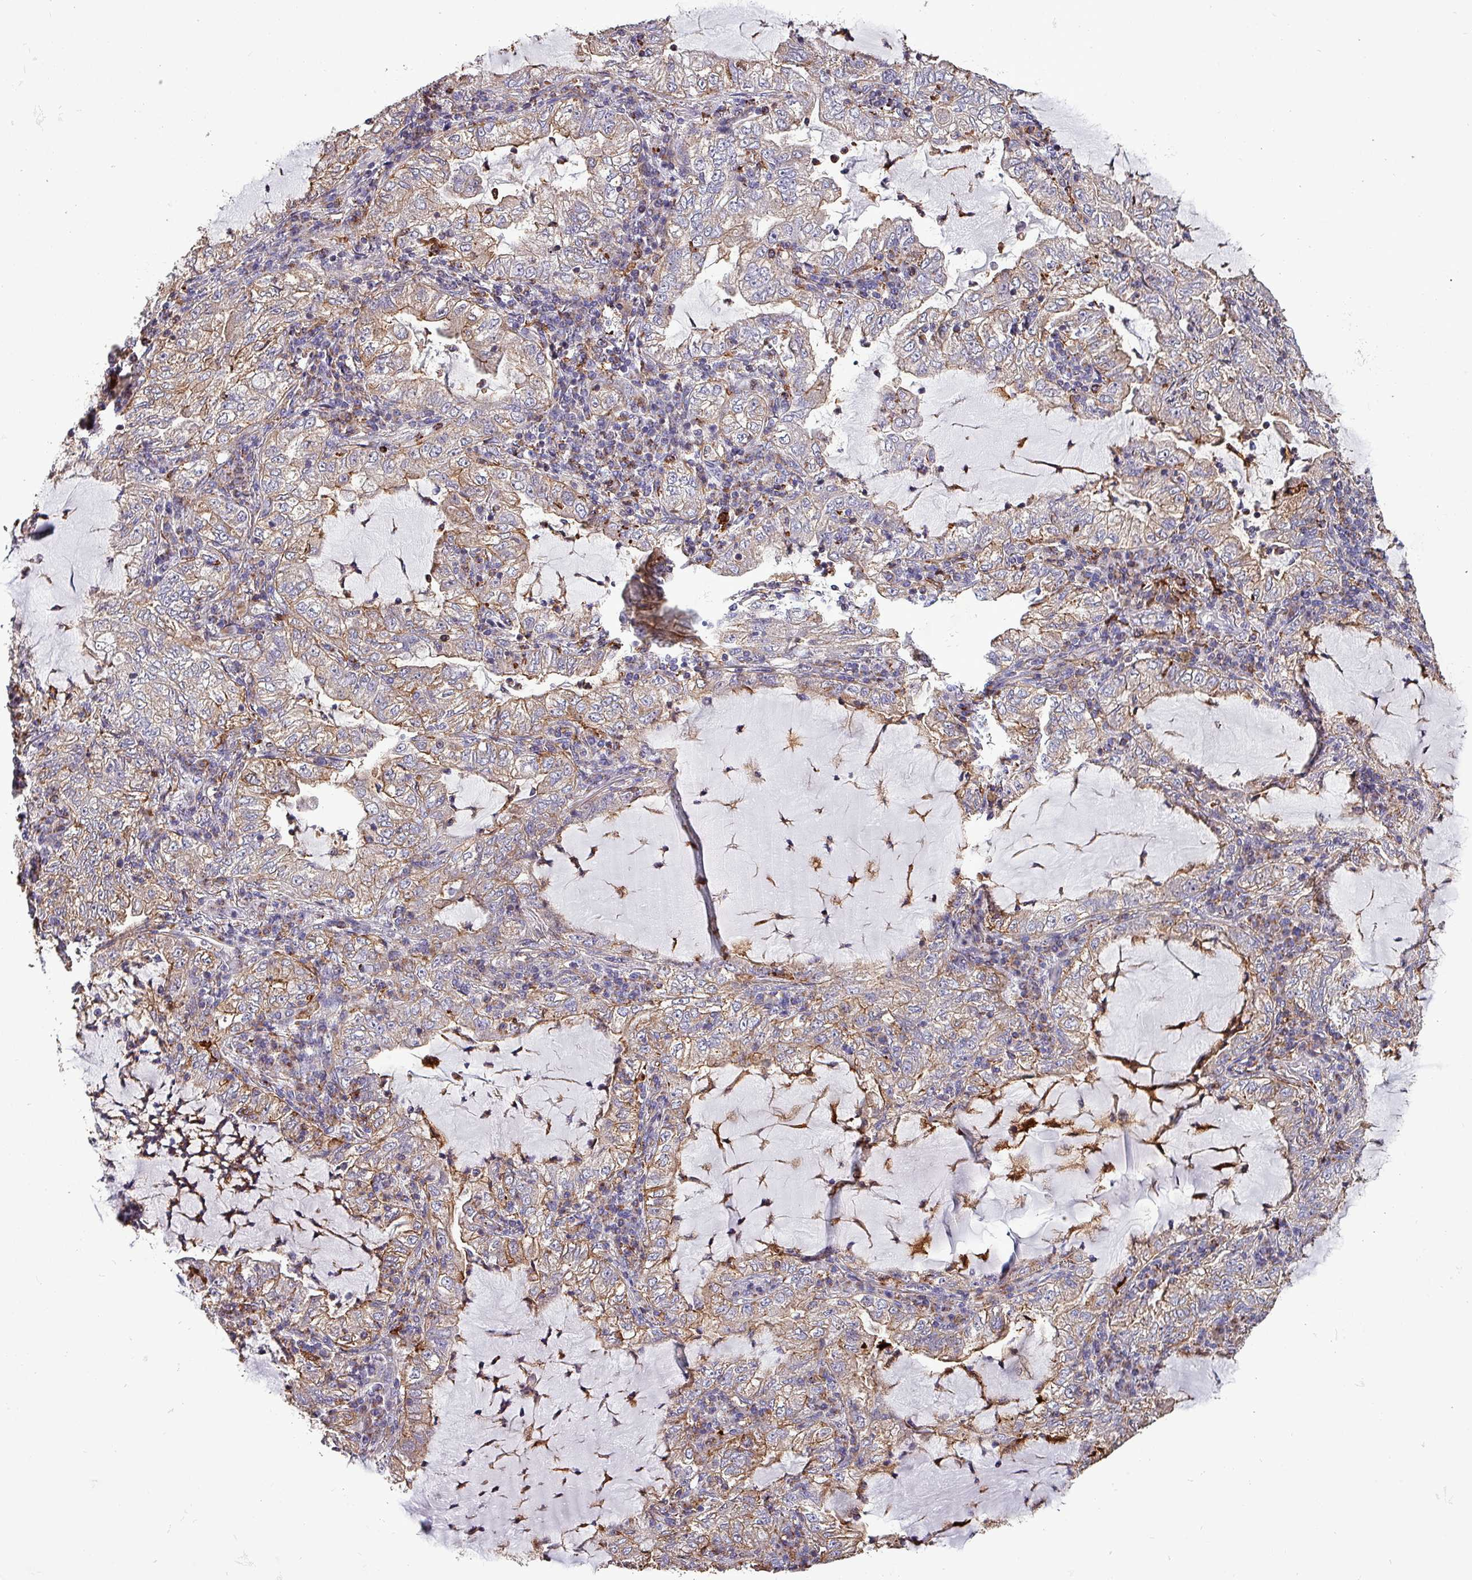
{"staining": {"intensity": "weak", "quantity": "25%-75%", "location": "cytoplasmic/membranous"}, "tissue": "lung cancer", "cell_type": "Tumor cells", "image_type": "cancer", "snomed": [{"axis": "morphology", "description": "Adenocarcinoma, NOS"}, {"axis": "topography", "description": "Lung"}], "caption": "High-magnification brightfield microscopy of lung cancer stained with DAB (brown) and counterstained with hematoxylin (blue). tumor cells exhibit weak cytoplasmic/membranous staining is appreciated in about25%-75% of cells.", "gene": "SCIN", "patient": {"sex": "female", "age": 73}}